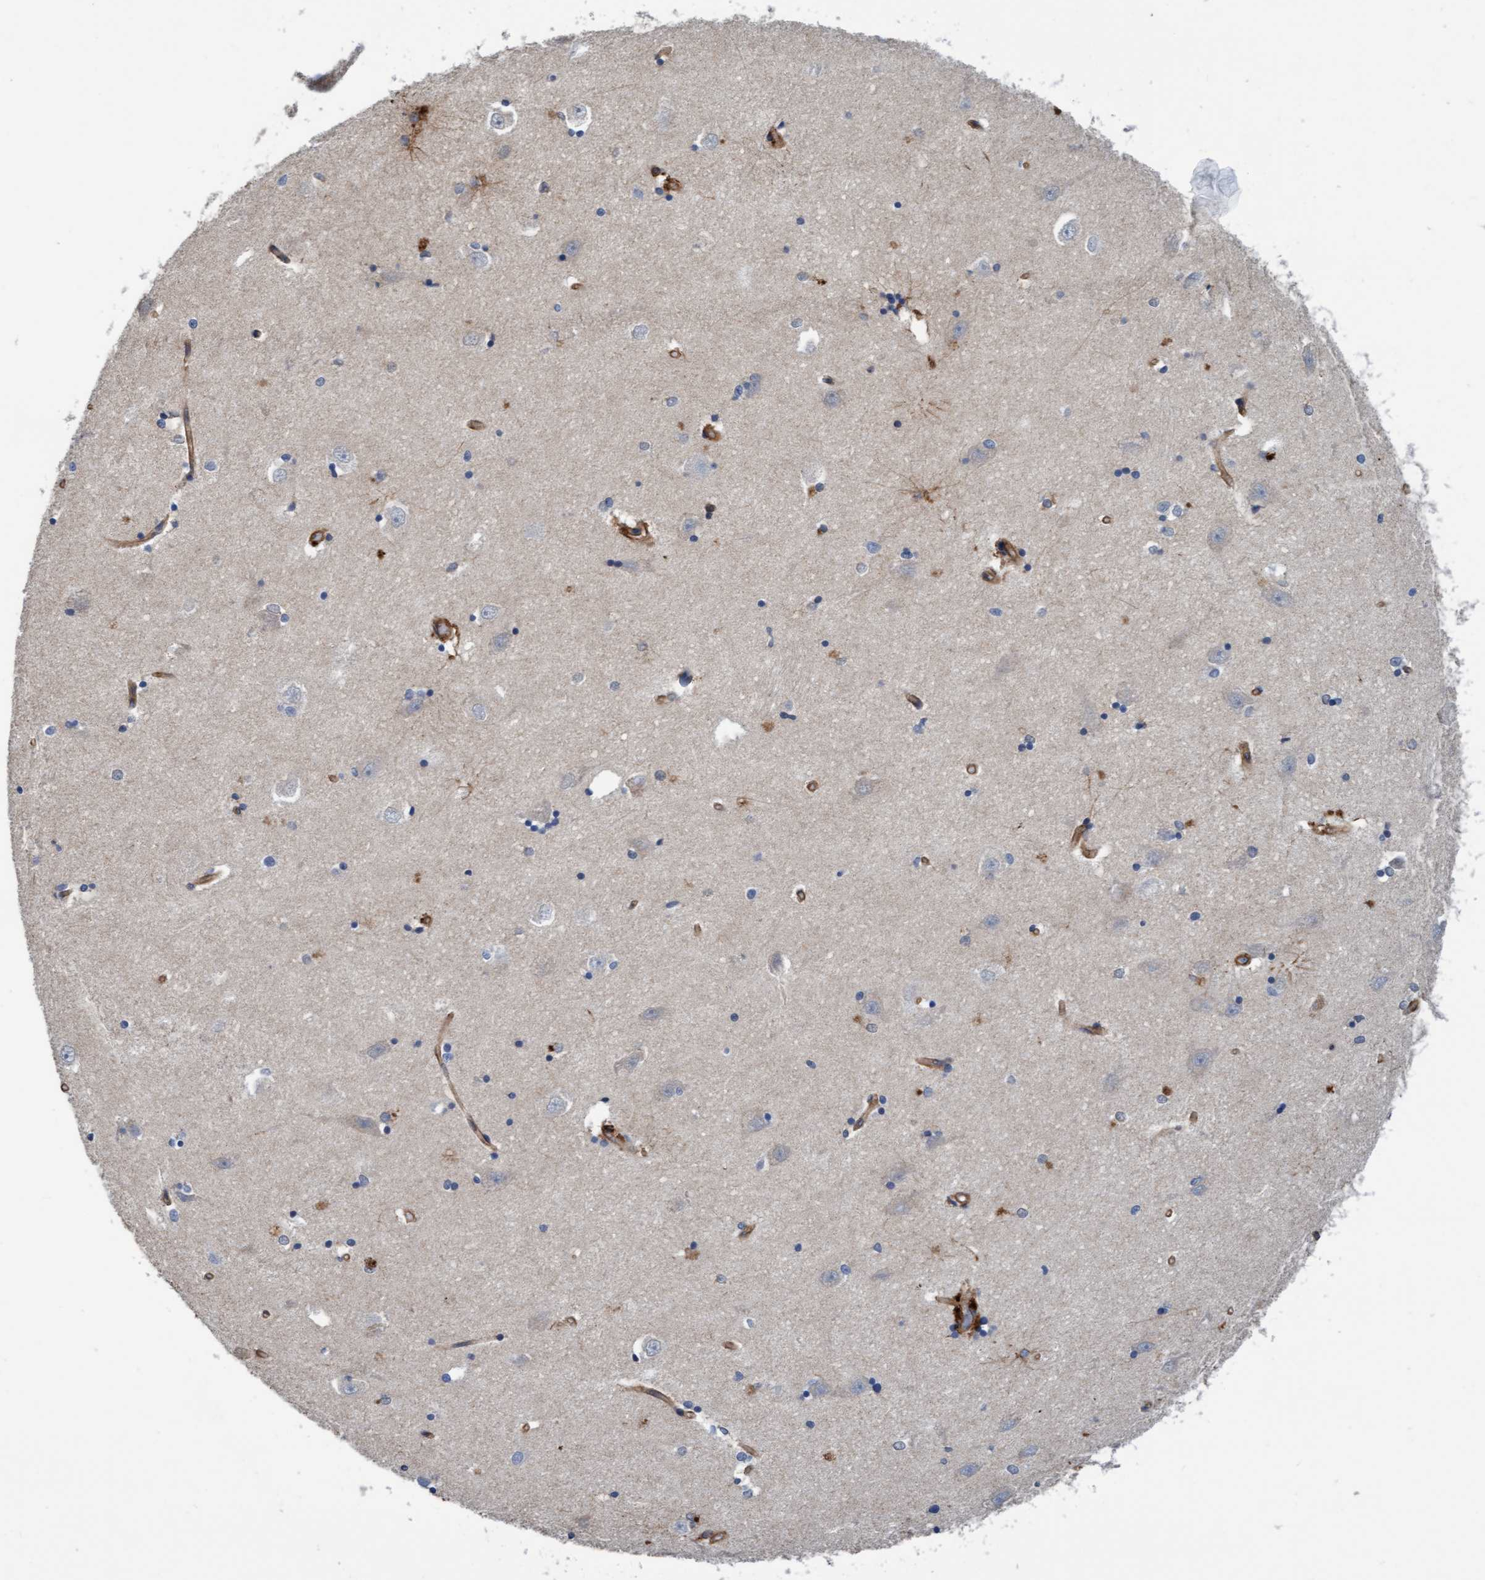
{"staining": {"intensity": "negative", "quantity": "none", "location": "none"}, "tissue": "hippocampus", "cell_type": "Glial cells", "image_type": "normal", "snomed": [{"axis": "morphology", "description": "Normal tissue, NOS"}, {"axis": "topography", "description": "Hippocampus"}], "caption": "Immunohistochemistry image of normal hippocampus: hippocampus stained with DAB demonstrates no significant protein positivity in glial cells. (Brightfield microscopy of DAB immunohistochemistry (IHC) at high magnification).", "gene": "STXBP4", "patient": {"sex": "male", "age": 45}}